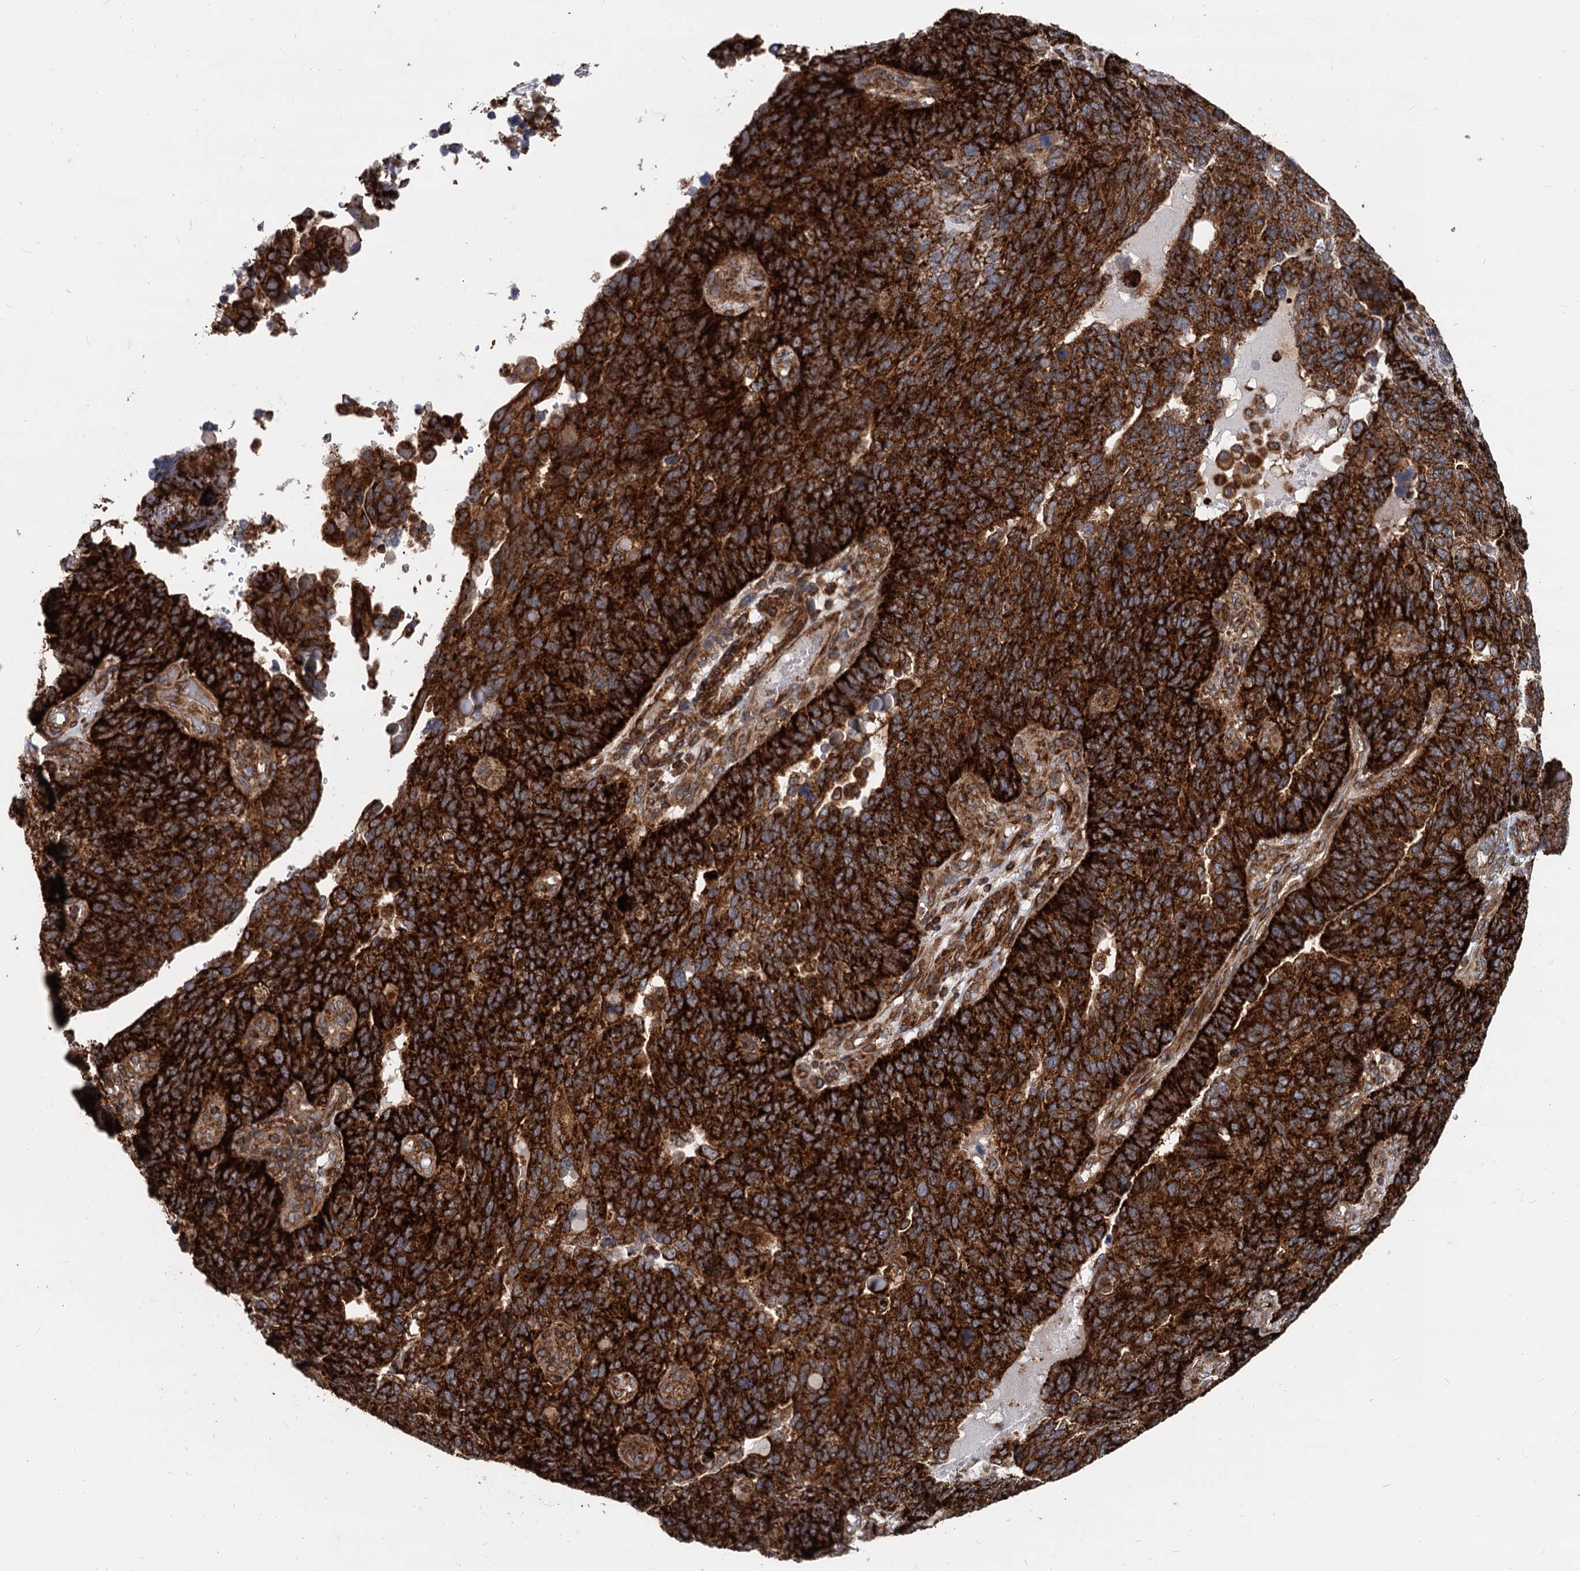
{"staining": {"intensity": "strong", "quantity": ">75%", "location": "cytoplasmic/membranous"}, "tissue": "endometrial cancer", "cell_type": "Tumor cells", "image_type": "cancer", "snomed": [{"axis": "morphology", "description": "Adenocarcinoma, NOS"}, {"axis": "topography", "description": "Endometrium"}], "caption": "Brown immunohistochemical staining in human endometrial adenocarcinoma reveals strong cytoplasmic/membranous expression in approximately >75% of tumor cells.", "gene": "STIM1", "patient": {"sex": "female", "age": 66}}